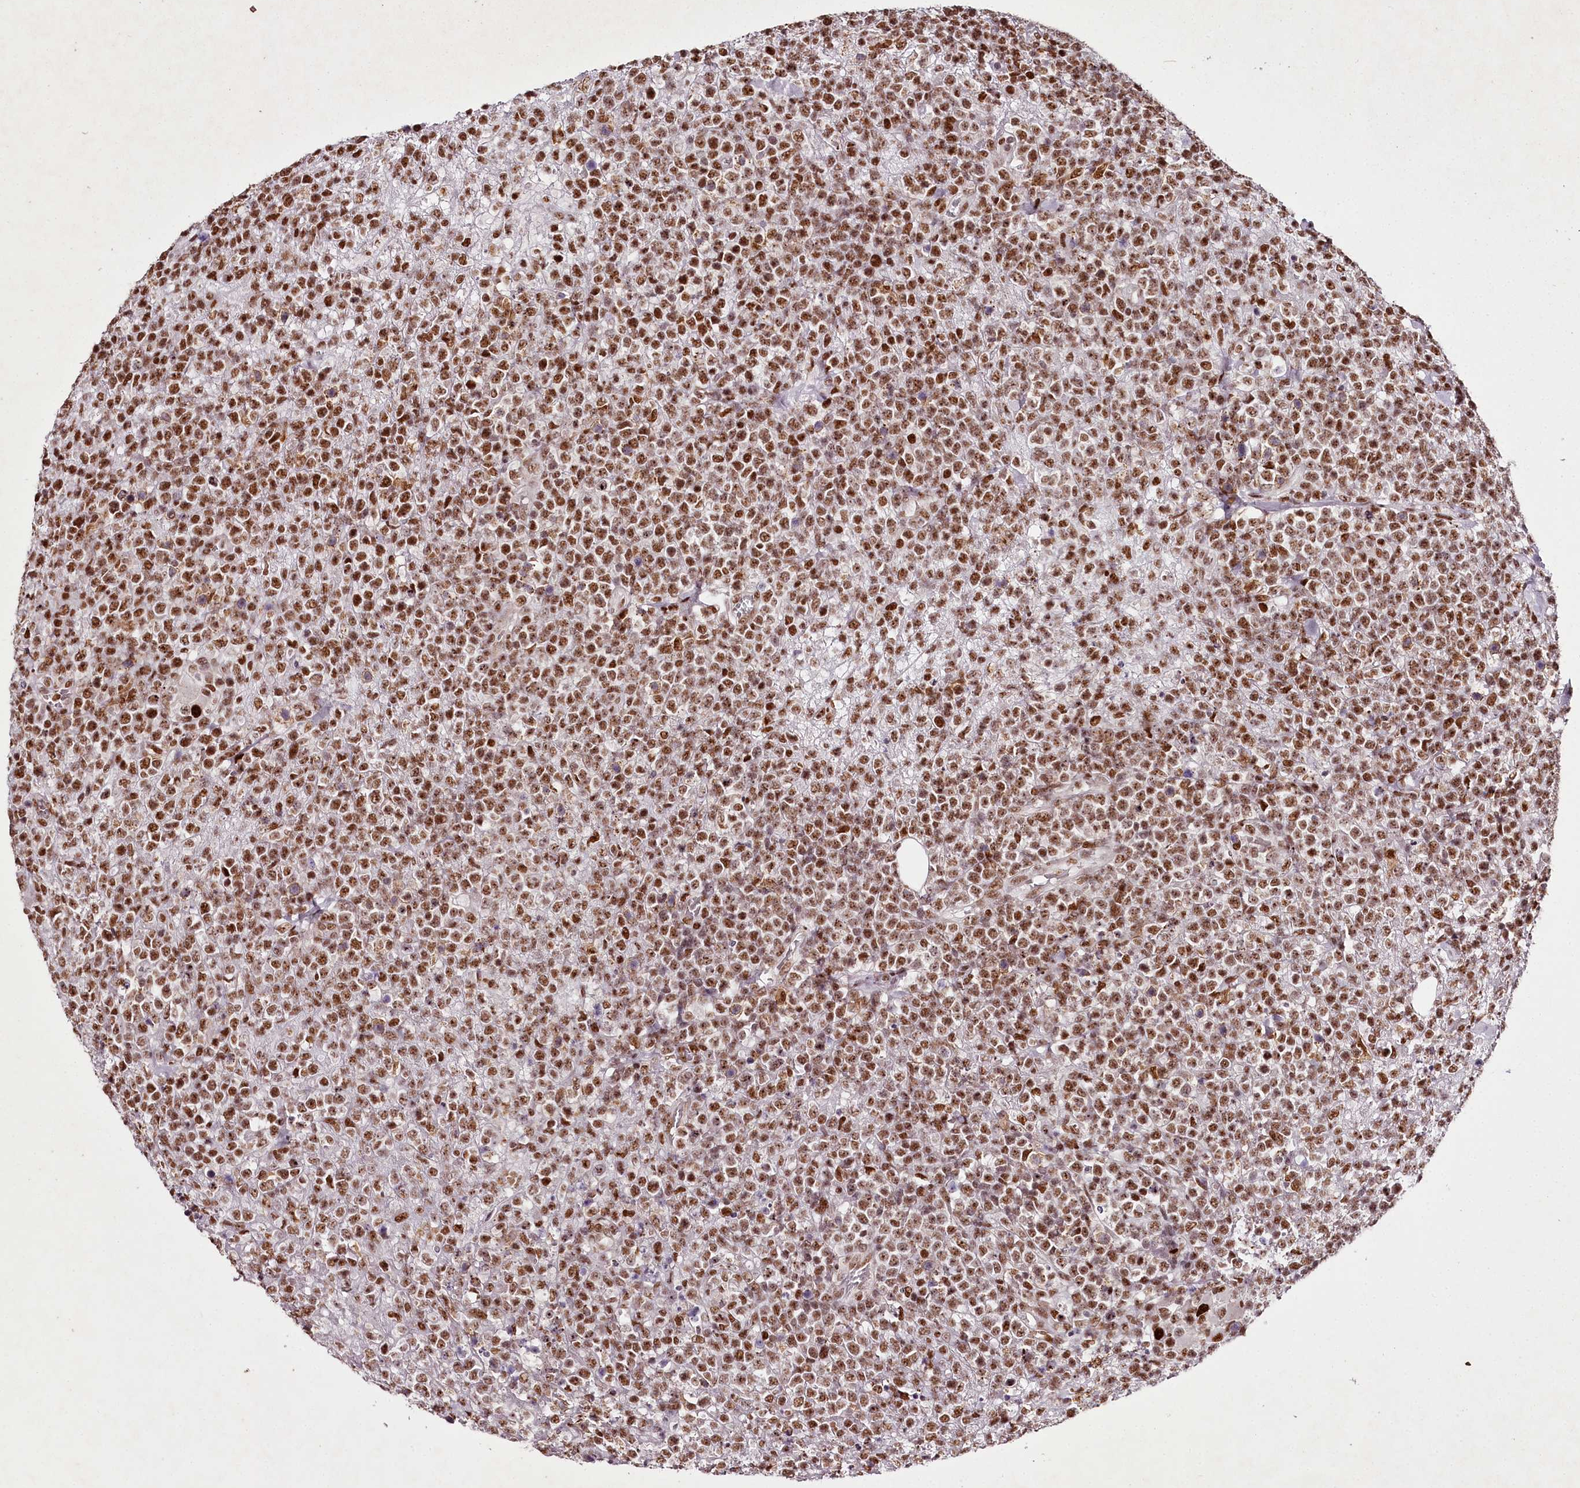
{"staining": {"intensity": "moderate", "quantity": ">75%", "location": "nuclear"}, "tissue": "lymphoma", "cell_type": "Tumor cells", "image_type": "cancer", "snomed": [{"axis": "morphology", "description": "Malignant lymphoma, non-Hodgkin's type, High grade"}, {"axis": "topography", "description": "Colon"}], "caption": "This is a photomicrograph of immunohistochemistry (IHC) staining of lymphoma, which shows moderate positivity in the nuclear of tumor cells.", "gene": "PSPC1", "patient": {"sex": "female", "age": 53}}